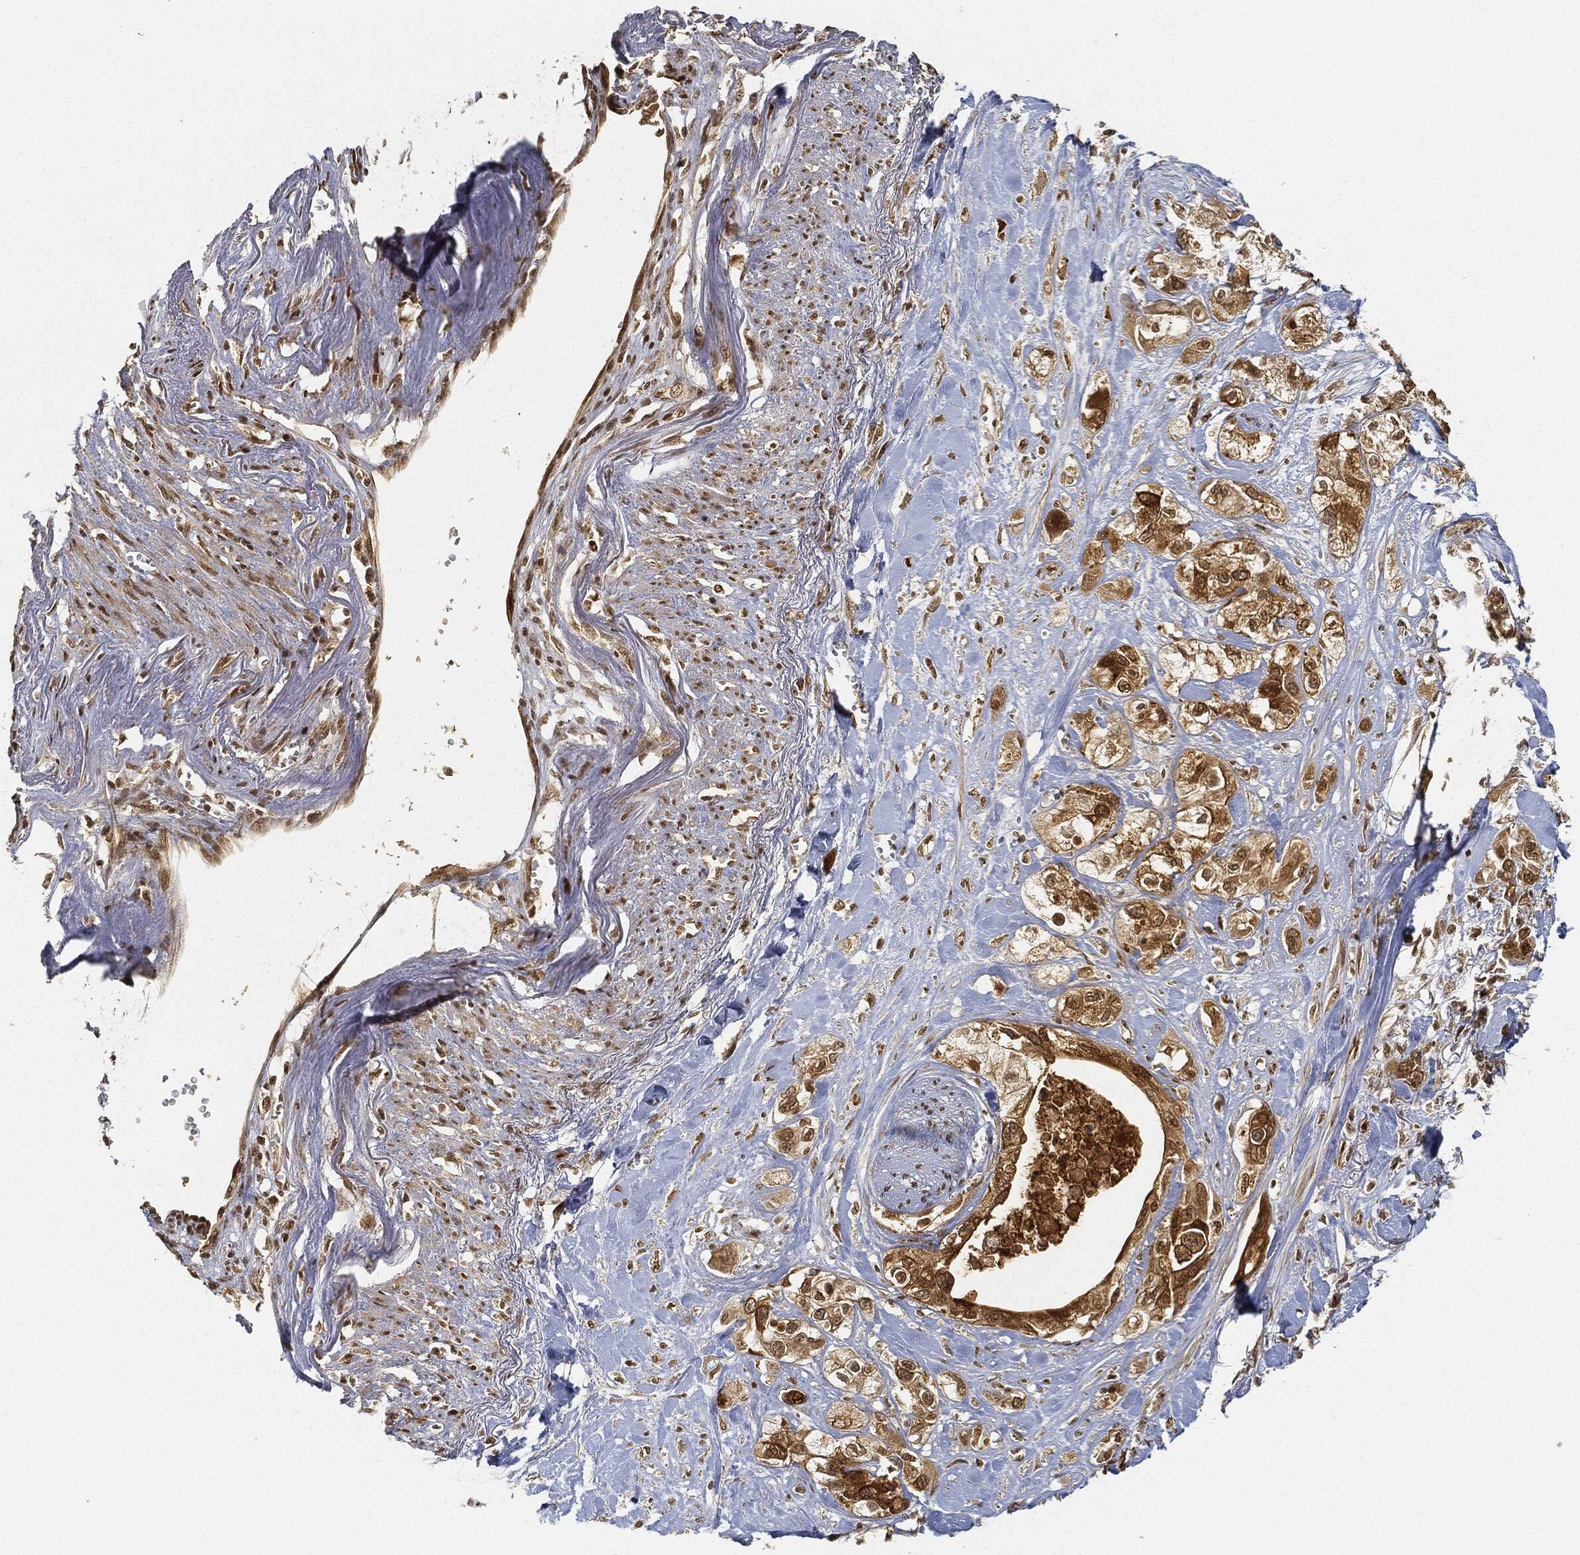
{"staining": {"intensity": "strong", "quantity": "<25%", "location": "cytoplasmic/membranous,nuclear"}, "tissue": "pancreatic cancer", "cell_type": "Tumor cells", "image_type": "cancer", "snomed": [{"axis": "morphology", "description": "Adenocarcinoma, NOS"}, {"axis": "topography", "description": "Pancreas"}], "caption": "Brown immunohistochemical staining in pancreatic adenocarcinoma shows strong cytoplasmic/membranous and nuclear positivity in approximately <25% of tumor cells.", "gene": "CIB1", "patient": {"sex": "male", "age": 72}}